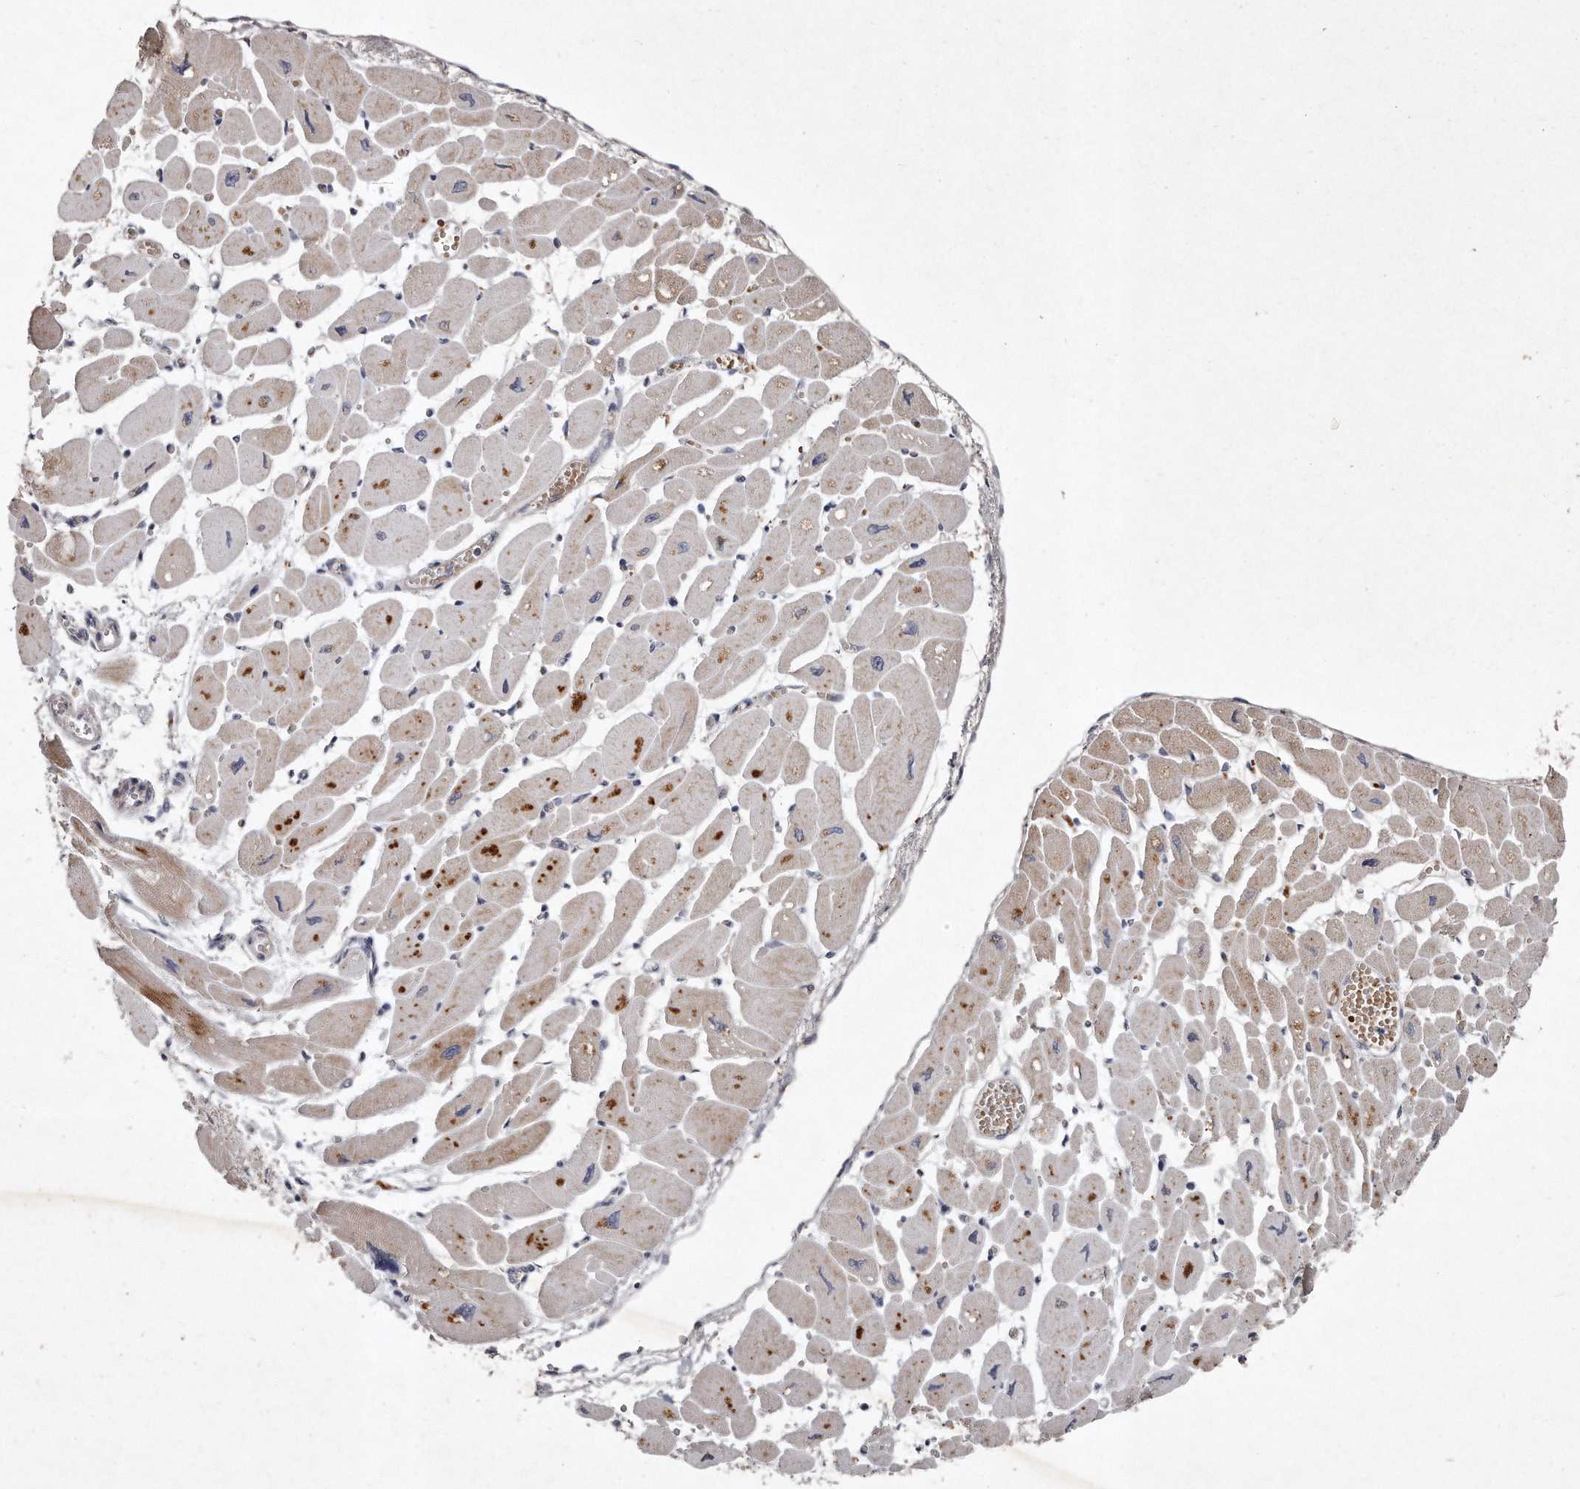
{"staining": {"intensity": "moderate", "quantity": "25%-75%", "location": "cytoplasmic/membranous"}, "tissue": "heart muscle", "cell_type": "Cardiomyocytes", "image_type": "normal", "snomed": [{"axis": "morphology", "description": "Normal tissue, NOS"}, {"axis": "topography", "description": "Heart"}], "caption": "An IHC photomicrograph of benign tissue is shown. Protein staining in brown labels moderate cytoplasmic/membranous positivity in heart muscle within cardiomyocytes. The staining was performed using DAB to visualize the protein expression in brown, while the nuclei were stained in blue with hematoxylin (Magnification: 20x).", "gene": "TECR", "patient": {"sex": "female", "age": 54}}